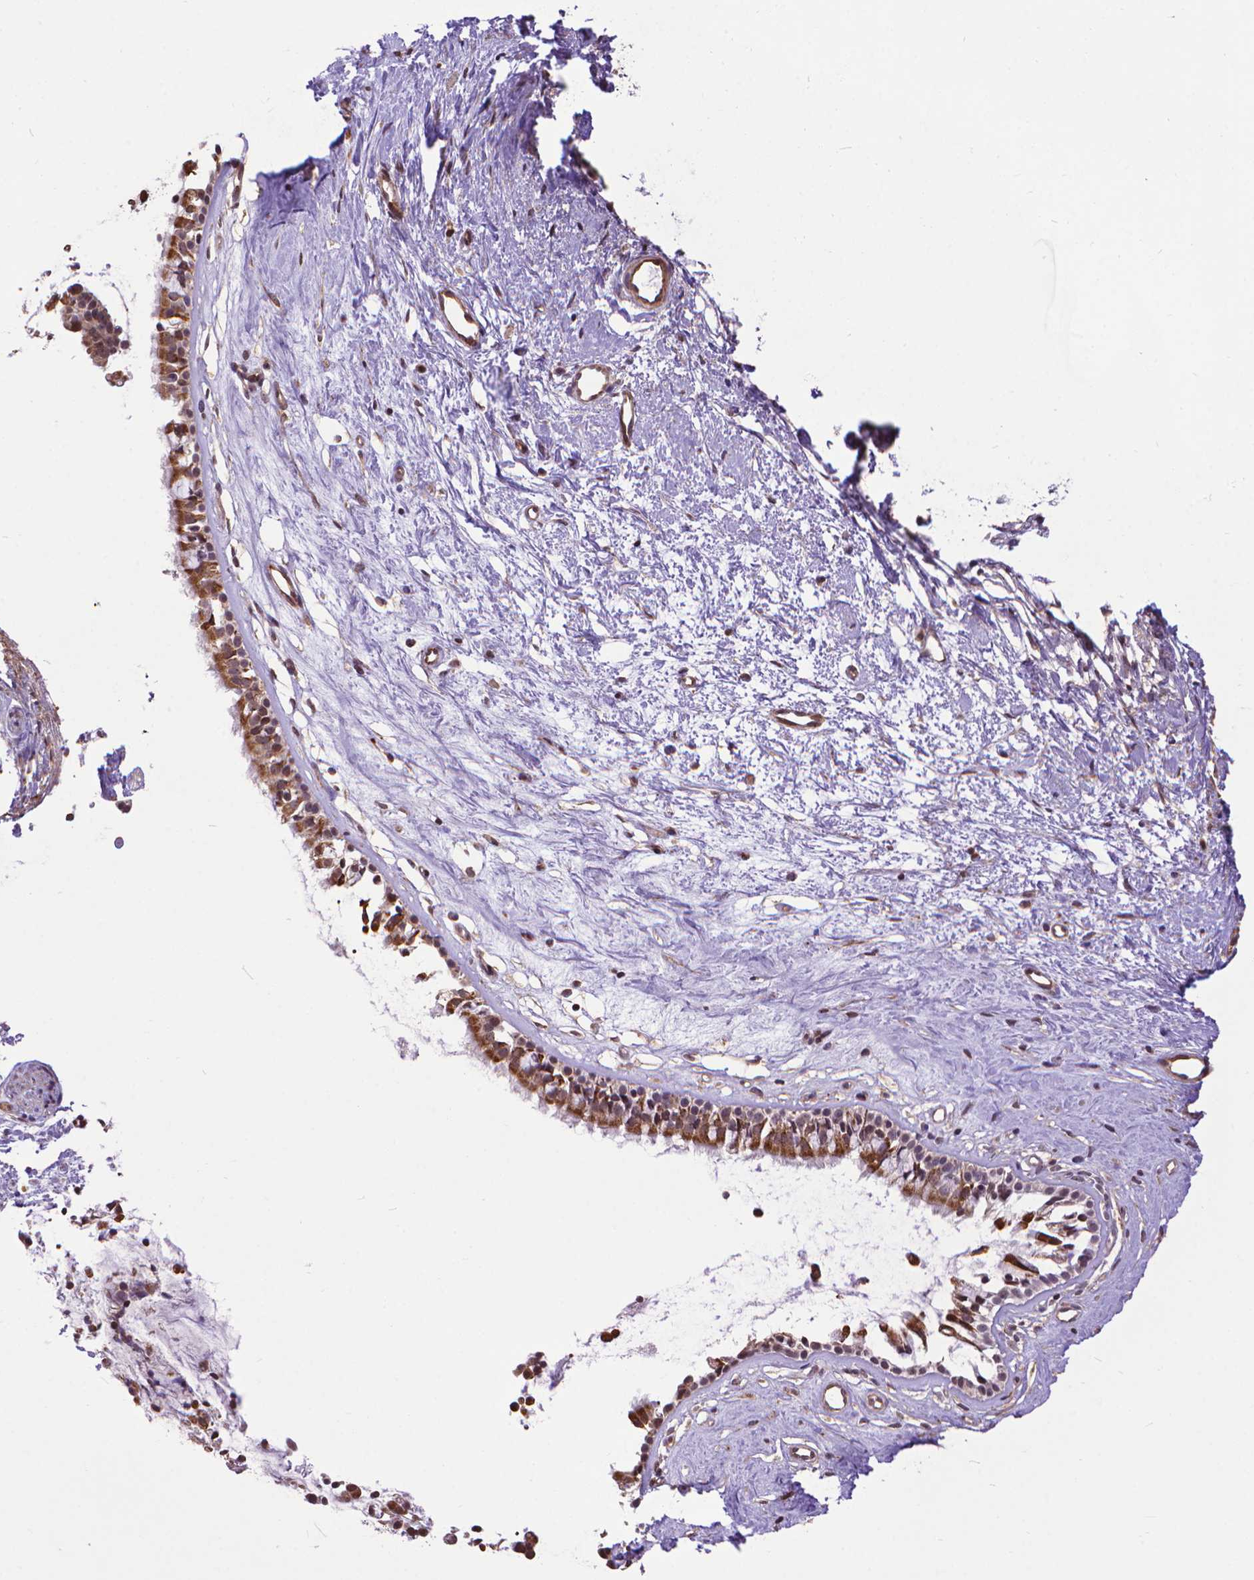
{"staining": {"intensity": "moderate", "quantity": "25%-75%", "location": "cytoplasmic/membranous,nuclear"}, "tissue": "nasopharynx", "cell_type": "Respiratory epithelial cells", "image_type": "normal", "snomed": [{"axis": "morphology", "description": "Normal tissue, NOS"}, {"axis": "topography", "description": "Nasopharynx"}], "caption": "DAB immunohistochemical staining of benign human nasopharynx displays moderate cytoplasmic/membranous,nuclear protein expression in about 25%-75% of respiratory epithelial cells. (IHC, brightfield microscopy, high magnification).", "gene": "TMEM135", "patient": {"sex": "female", "age": 52}}